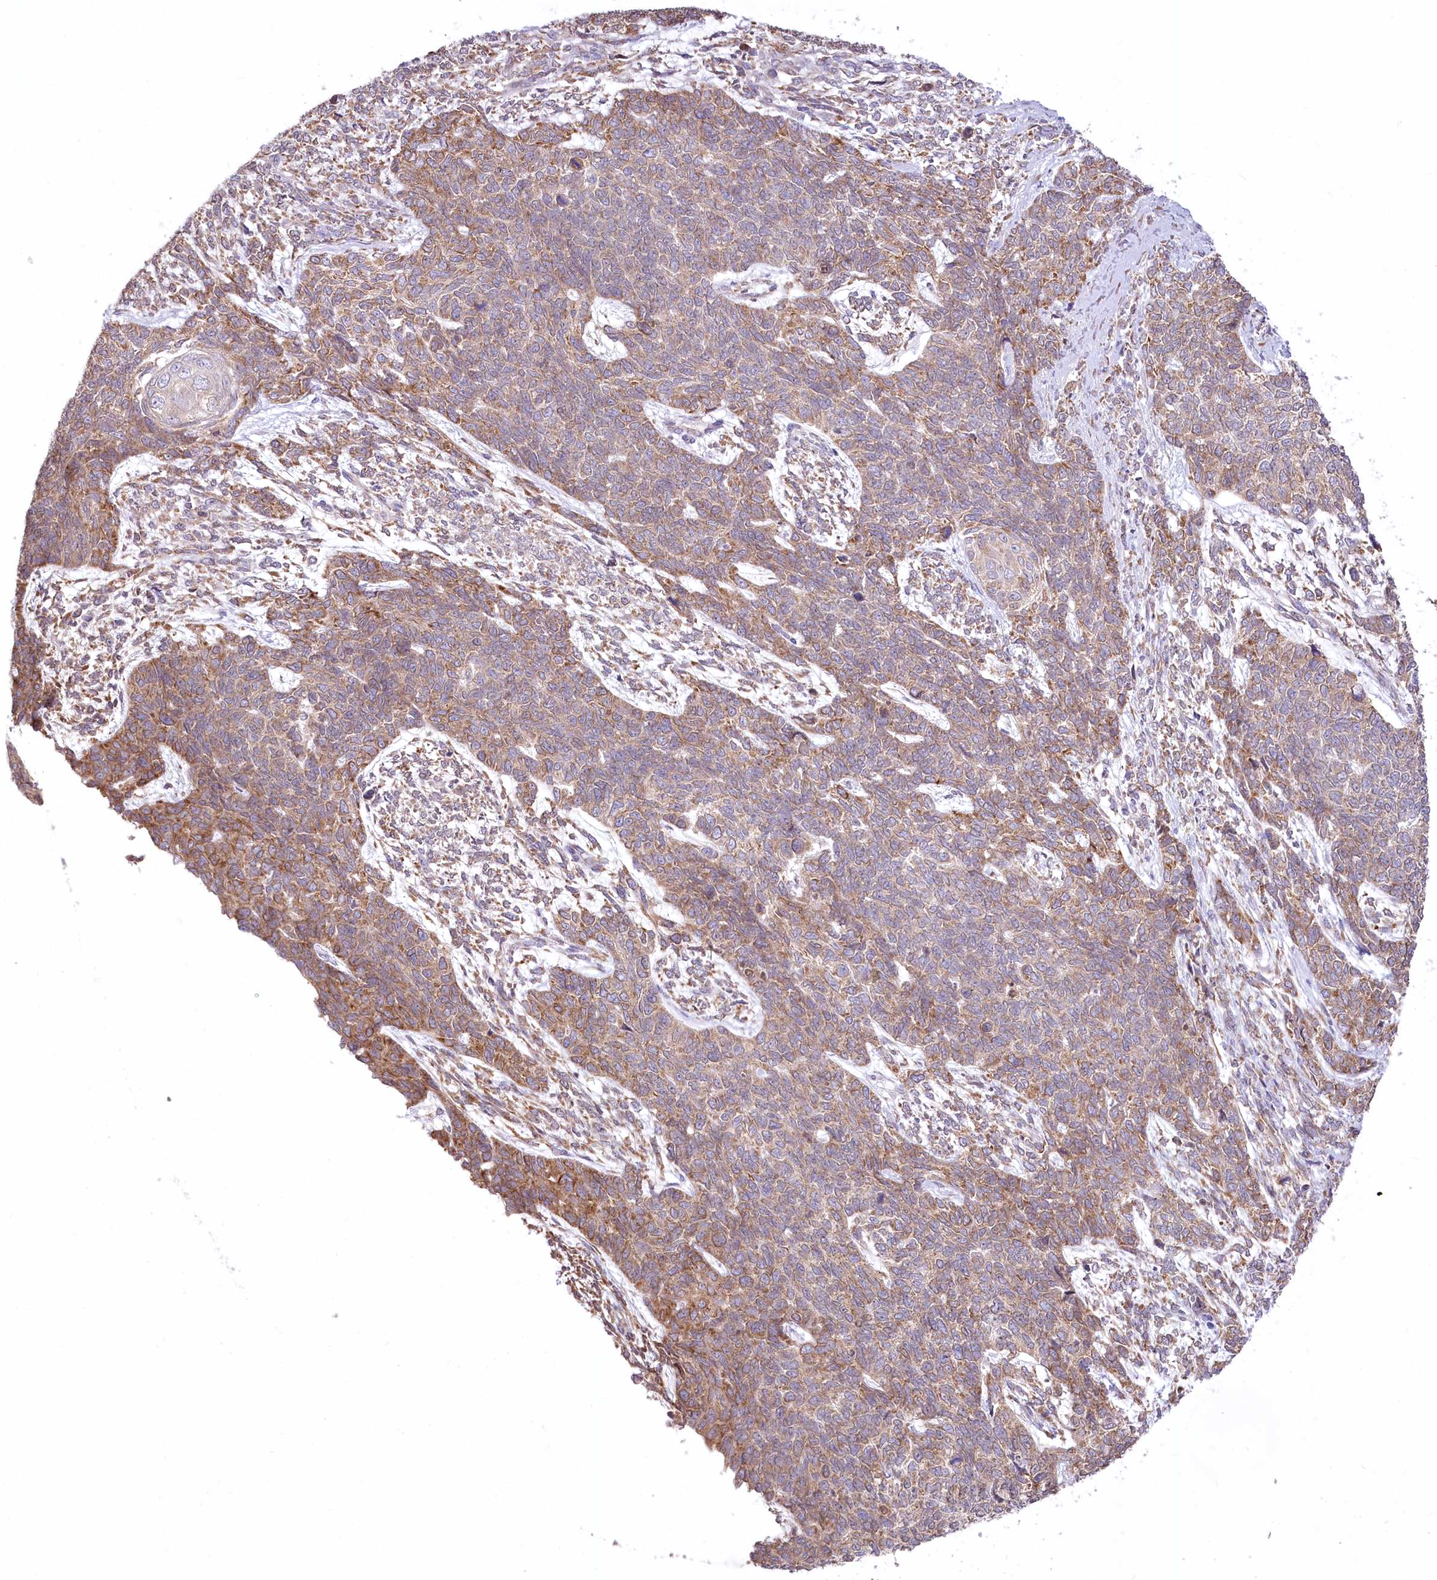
{"staining": {"intensity": "moderate", "quantity": "25%-75%", "location": "cytoplasmic/membranous"}, "tissue": "cervical cancer", "cell_type": "Tumor cells", "image_type": "cancer", "snomed": [{"axis": "morphology", "description": "Squamous cell carcinoma, NOS"}, {"axis": "topography", "description": "Cervix"}], "caption": "IHC (DAB) staining of human cervical cancer shows moderate cytoplasmic/membranous protein staining in about 25%-75% of tumor cells.", "gene": "STT3B", "patient": {"sex": "female", "age": 63}}